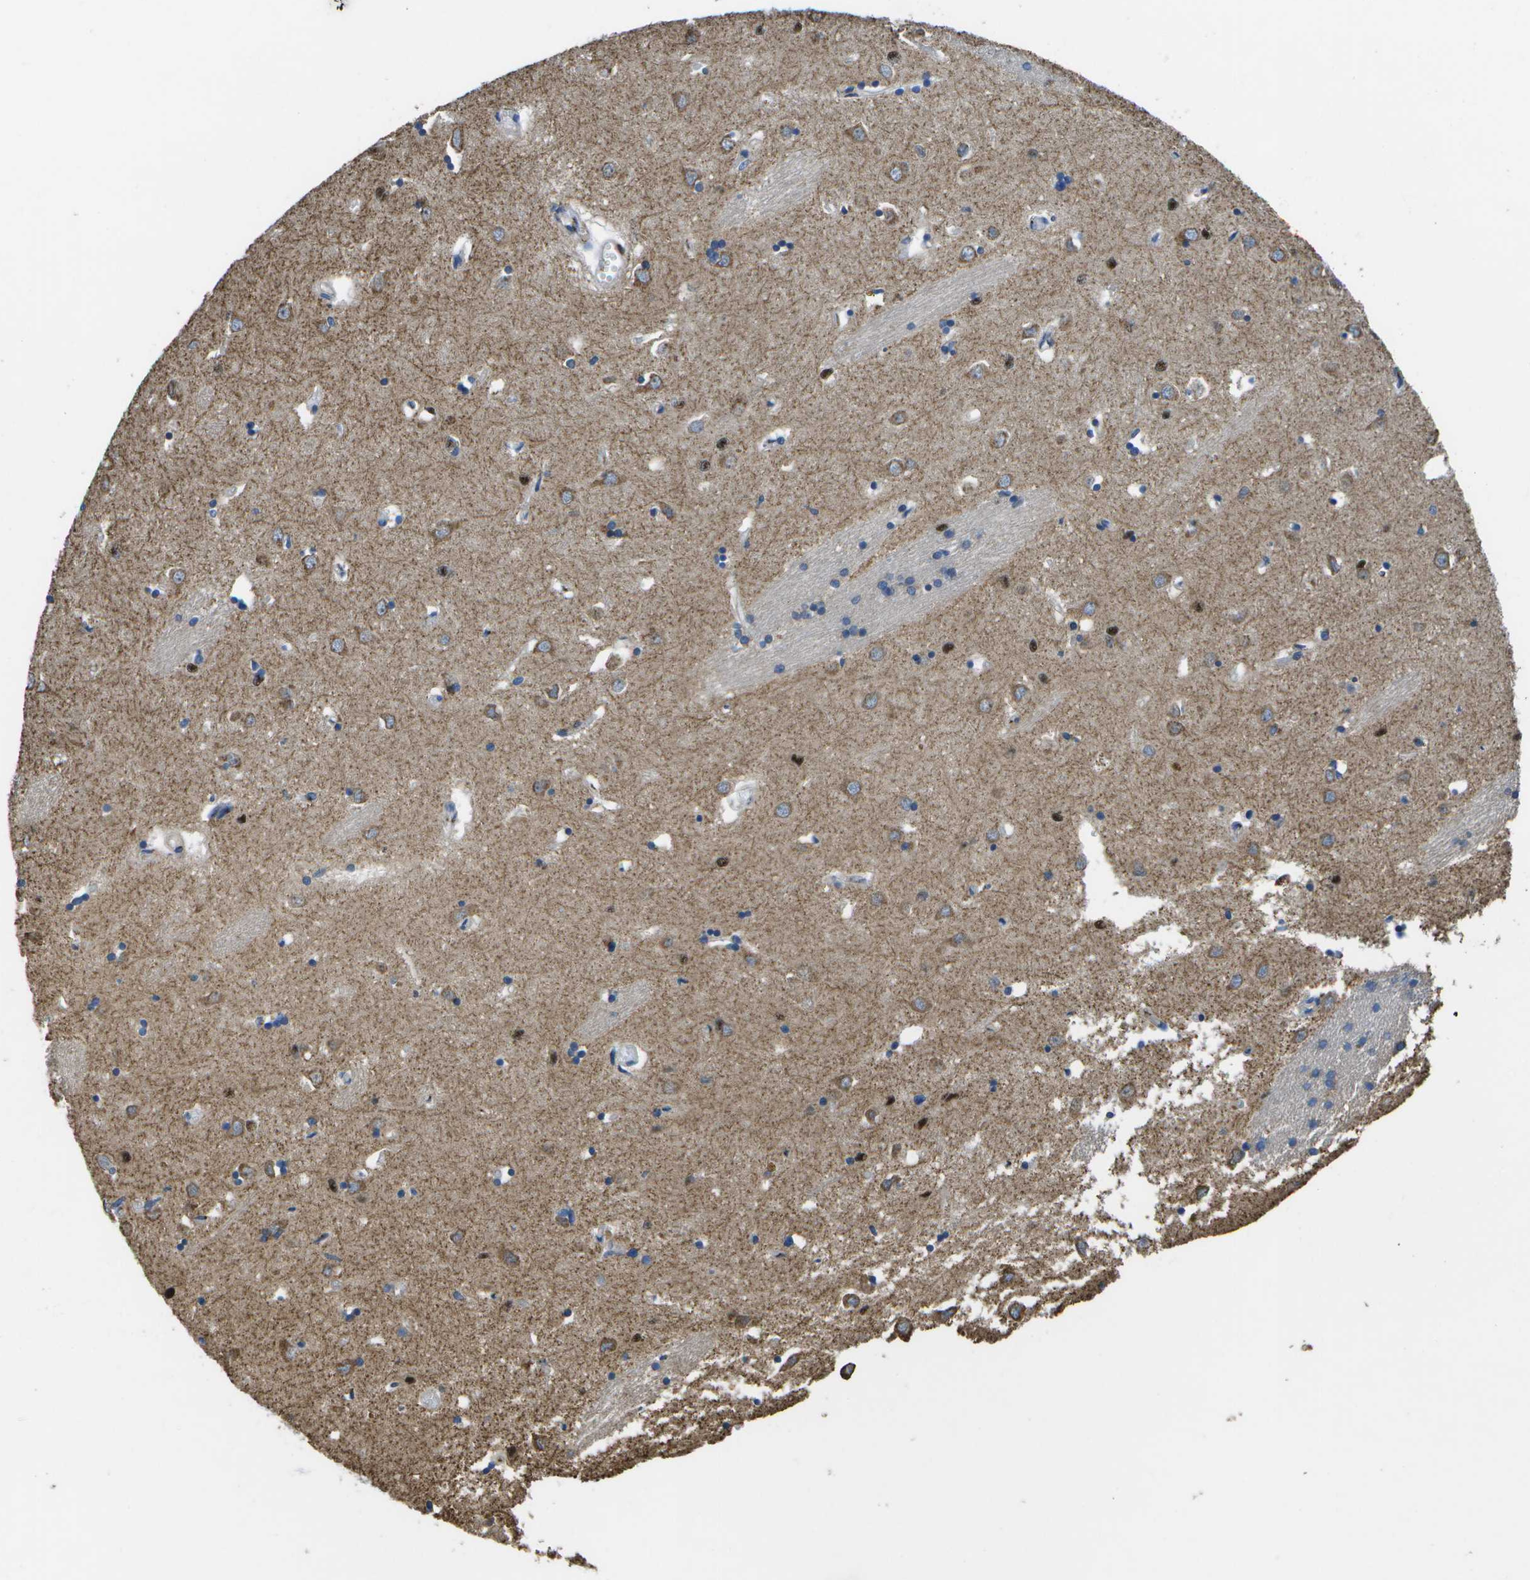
{"staining": {"intensity": "strong", "quantity": "<25%", "location": "cytoplasmic/membranous,nuclear"}, "tissue": "caudate", "cell_type": "Glial cells", "image_type": "normal", "snomed": [{"axis": "morphology", "description": "Normal tissue, NOS"}, {"axis": "topography", "description": "Lateral ventricle wall"}], "caption": "Strong cytoplasmic/membranous,nuclear protein expression is identified in about <25% of glial cells in caudate.", "gene": "GALNT15", "patient": {"sex": "female", "age": 19}}